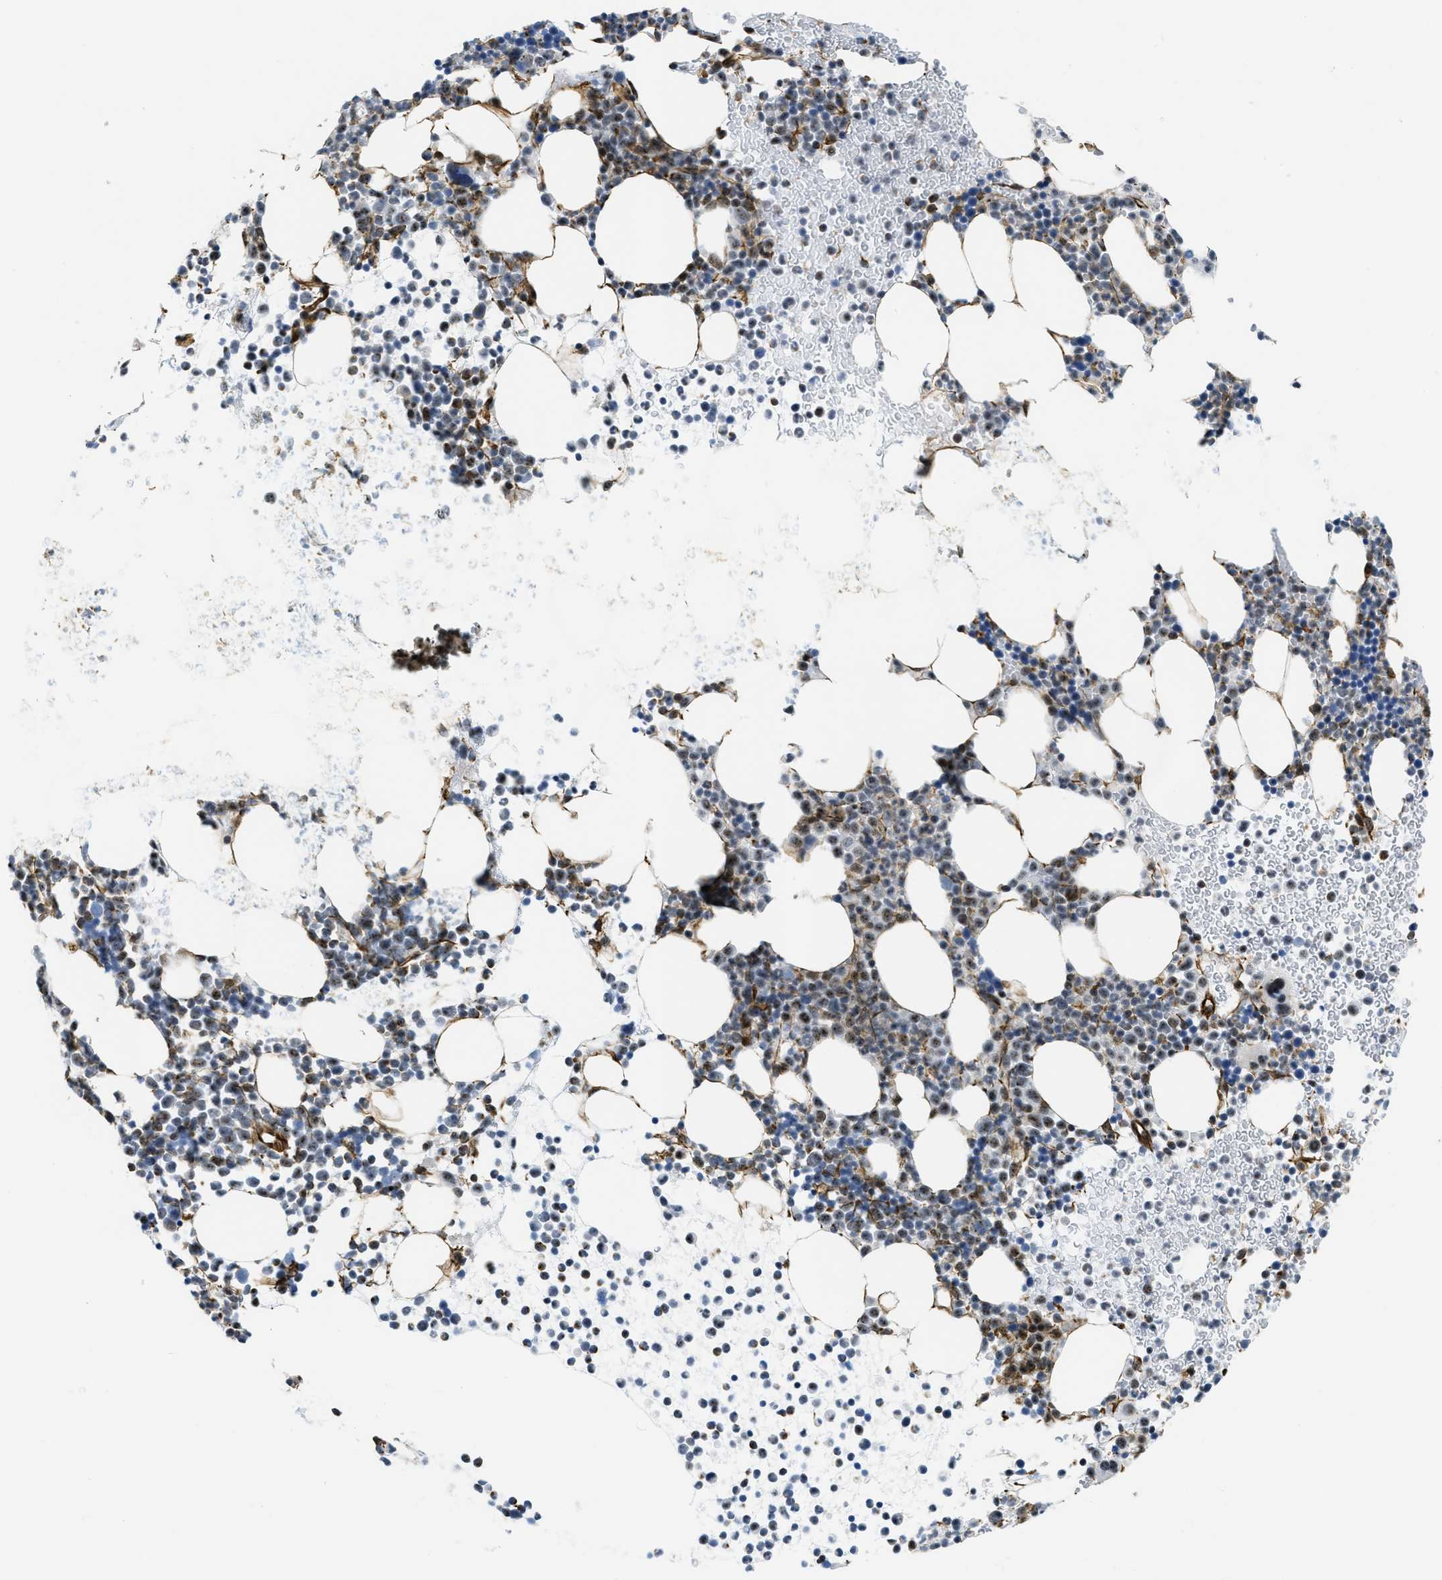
{"staining": {"intensity": "moderate", "quantity": "<25%", "location": "cytoplasmic/membranous,nuclear"}, "tissue": "bone marrow", "cell_type": "Hematopoietic cells", "image_type": "normal", "snomed": [{"axis": "morphology", "description": "Normal tissue, NOS"}, {"axis": "morphology", "description": "Inflammation, NOS"}, {"axis": "topography", "description": "Bone marrow"}], "caption": "A photomicrograph of human bone marrow stained for a protein shows moderate cytoplasmic/membranous,nuclear brown staining in hematopoietic cells.", "gene": "LRRC8B", "patient": {"sex": "female", "age": 67}}